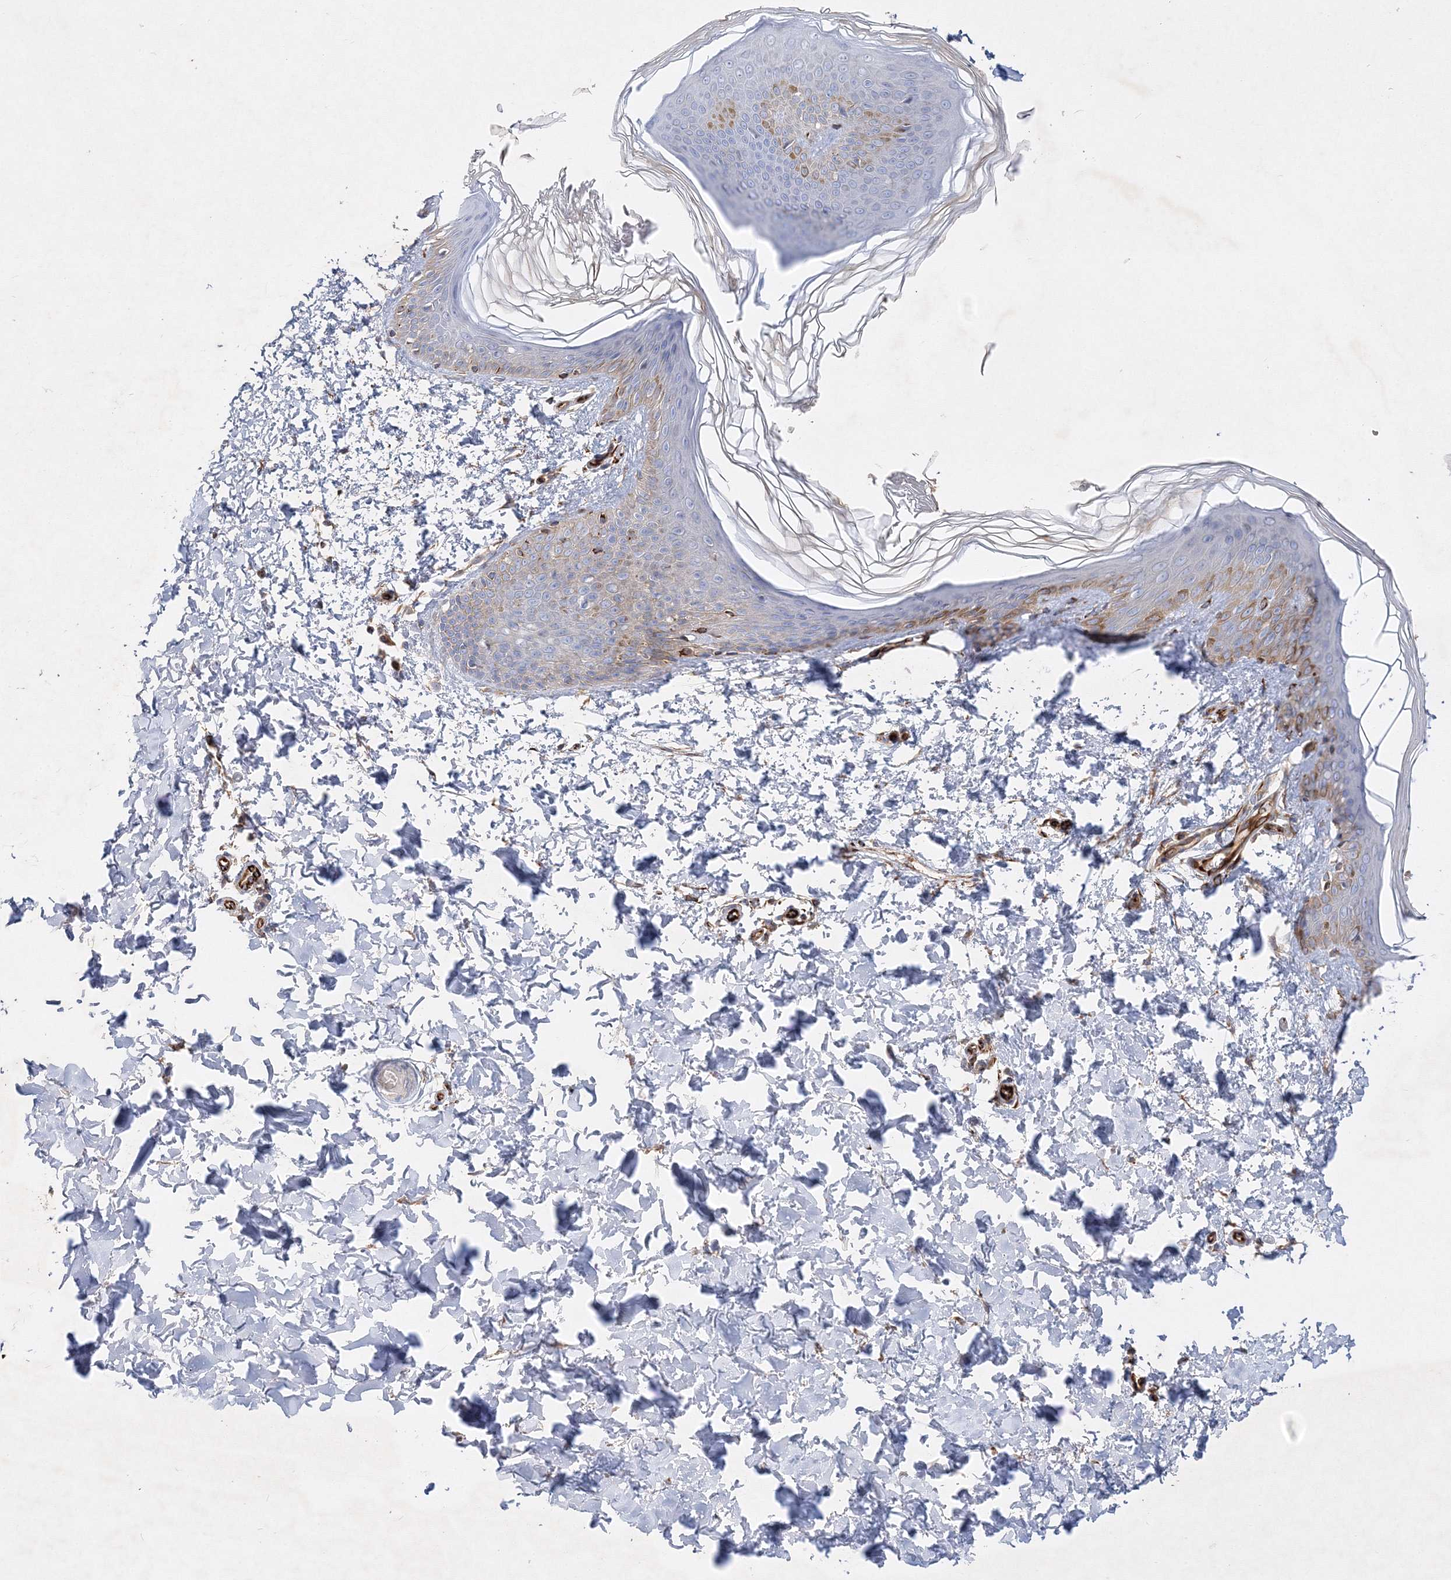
{"staining": {"intensity": "weak", "quantity": ">75%", "location": "cytoplasmic/membranous"}, "tissue": "skin", "cell_type": "Fibroblasts", "image_type": "normal", "snomed": [{"axis": "morphology", "description": "Normal tissue, NOS"}, {"axis": "morphology", "description": "Neoplasm, benign, NOS"}, {"axis": "topography", "description": "Skin"}, {"axis": "topography", "description": "Soft tissue"}], "caption": "Immunohistochemistry photomicrograph of unremarkable skin: human skin stained using IHC demonstrates low levels of weak protein expression localized specifically in the cytoplasmic/membranous of fibroblasts, appearing as a cytoplasmic/membranous brown color.", "gene": "WDR37", "patient": {"sex": "male", "age": 26}}